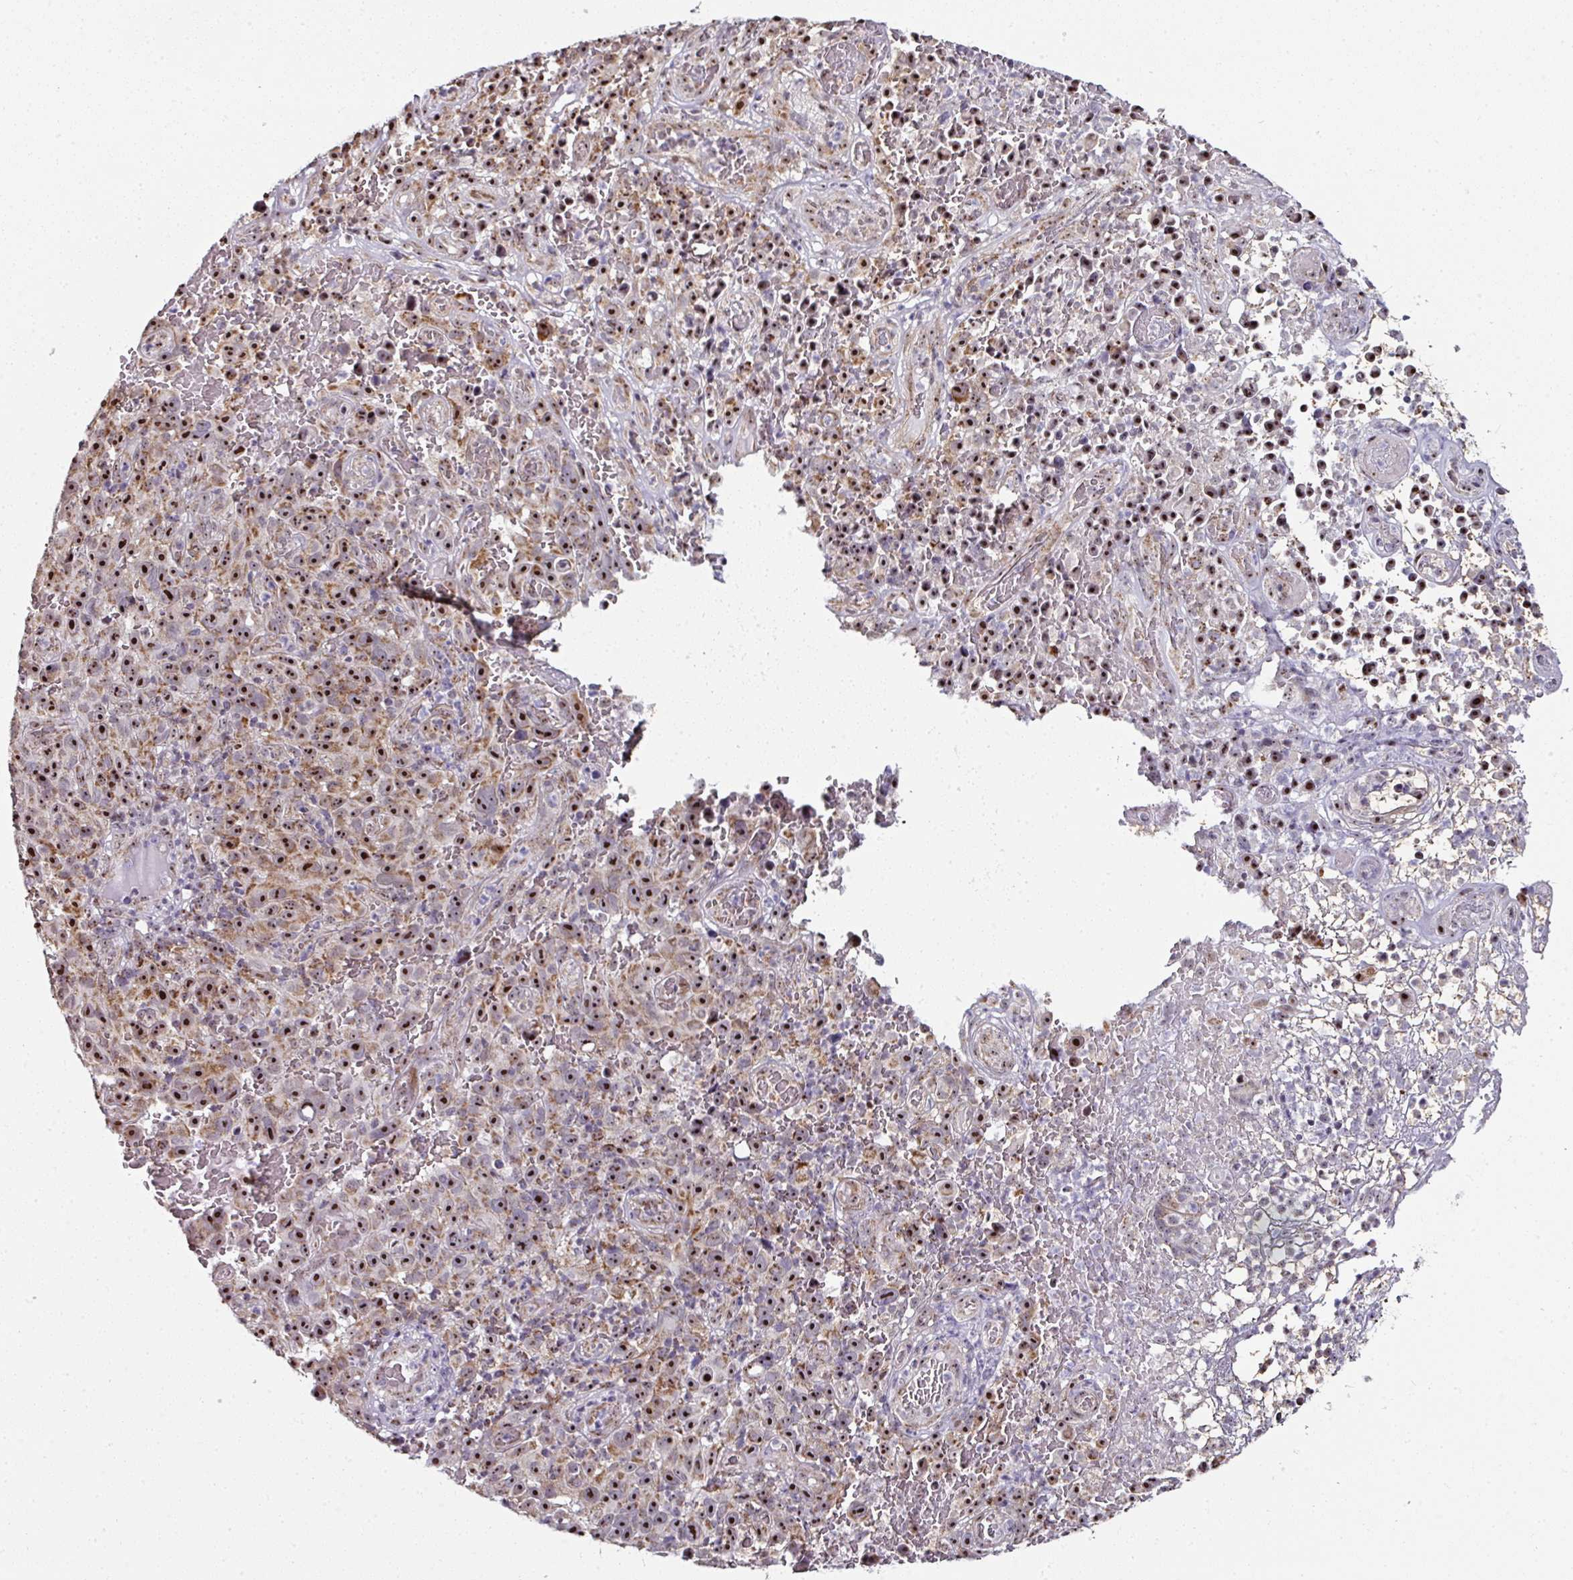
{"staining": {"intensity": "strong", "quantity": ">75%", "location": "cytoplasmic/membranous,nuclear"}, "tissue": "melanoma", "cell_type": "Tumor cells", "image_type": "cancer", "snomed": [{"axis": "morphology", "description": "Malignant melanoma, NOS"}, {"axis": "topography", "description": "Skin"}], "caption": "Strong cytoplasmic/membranous and nuclear positivity is appreciated in approximately >75% of tumor cells in melanoma.", "gene": "NACC2", "patient": {"sex": "female", "age": 82}}